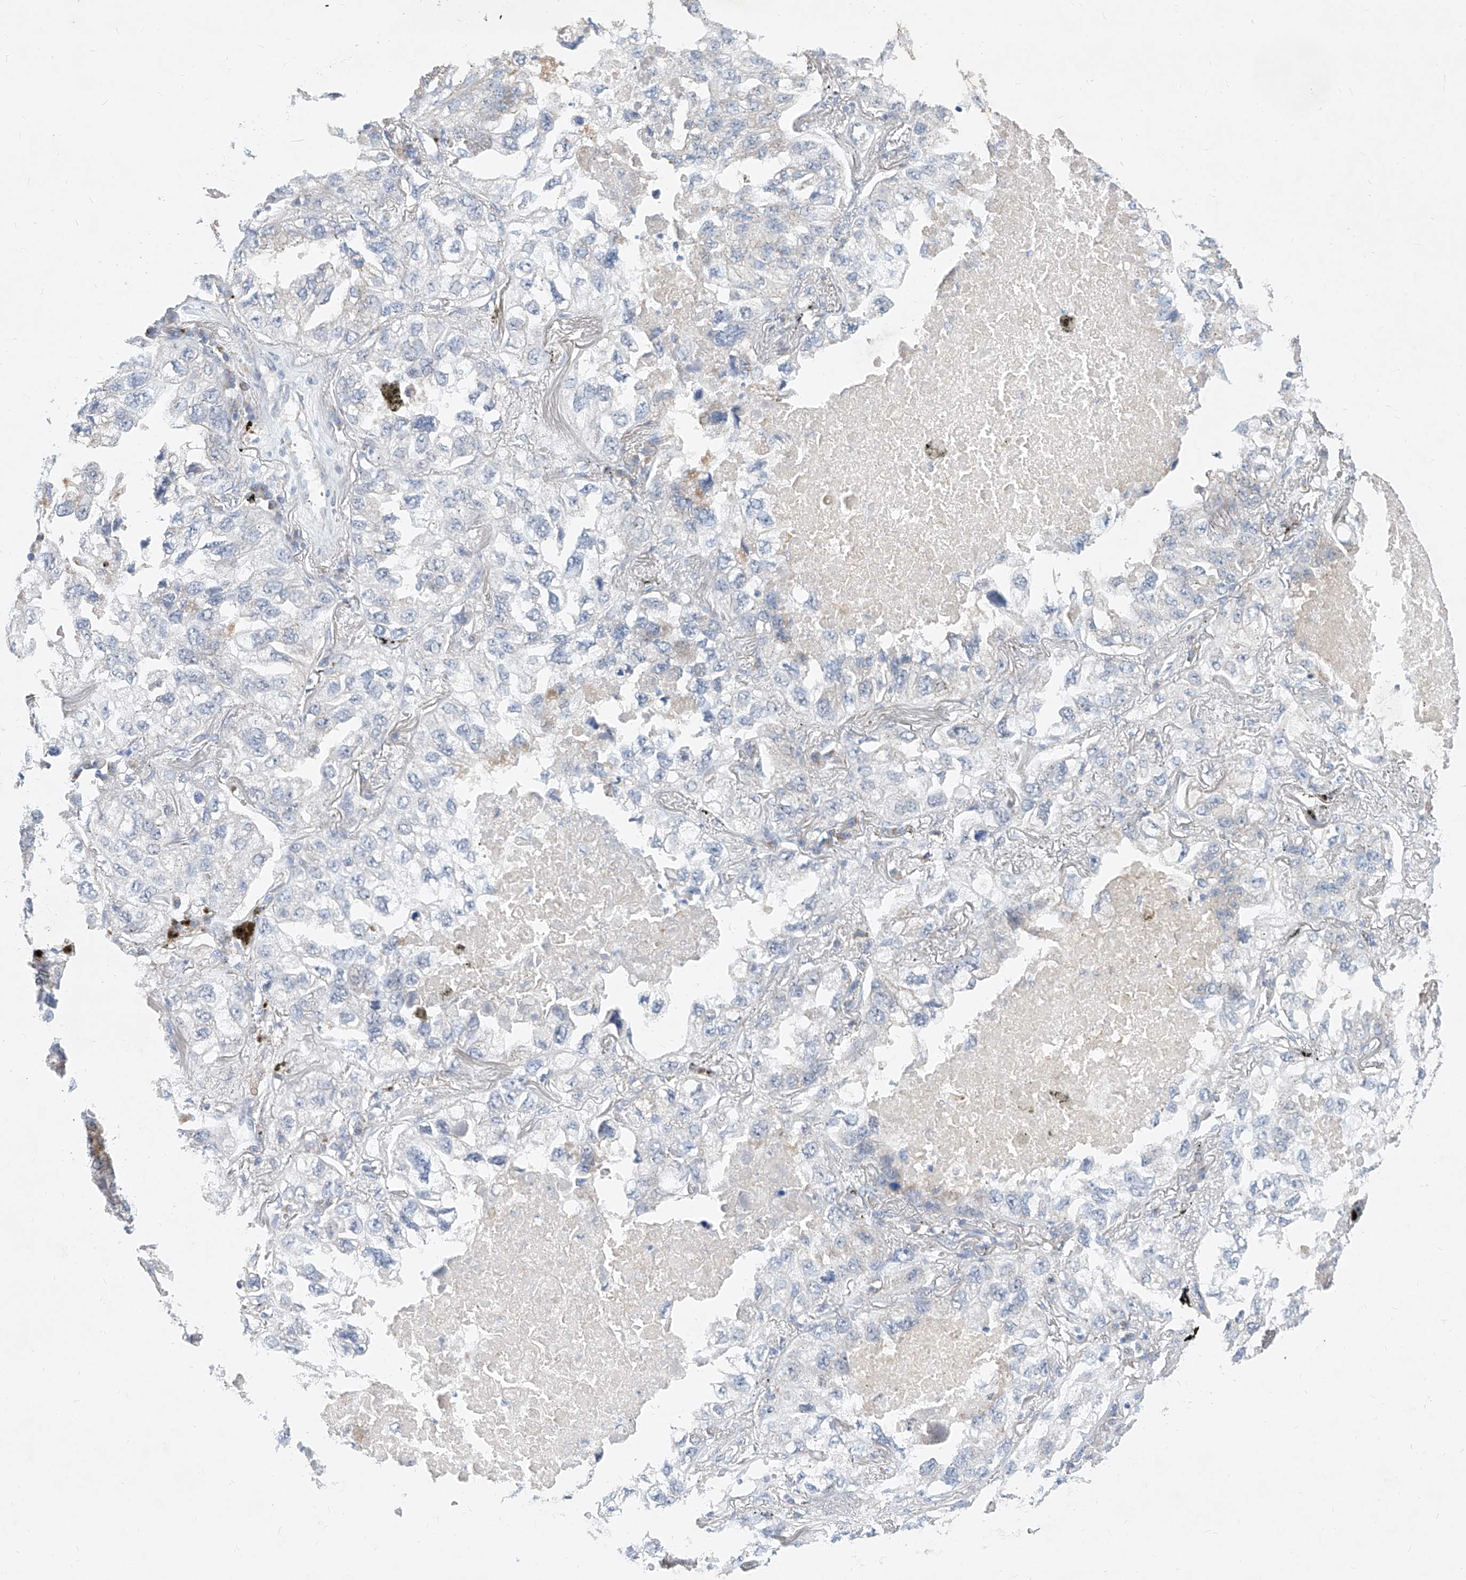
{"staining": {"intensity": "negative", "quantity": "none", "location": "none"}, "tissue": "lung cancer", "cell_type": "Tumor cells", "image_type": "cancer", "snomed": [{"axis": "morphology", "description": "Adenocarcinoma, NOS"}, {"axis": "topography", "description": "Lung"}], "caption": "Immunohistochemical staining of lung cancer exhibits no significant staining in tumor cells.", "gene": "MX2", "patient": {"sex": "male", "age": 65}}